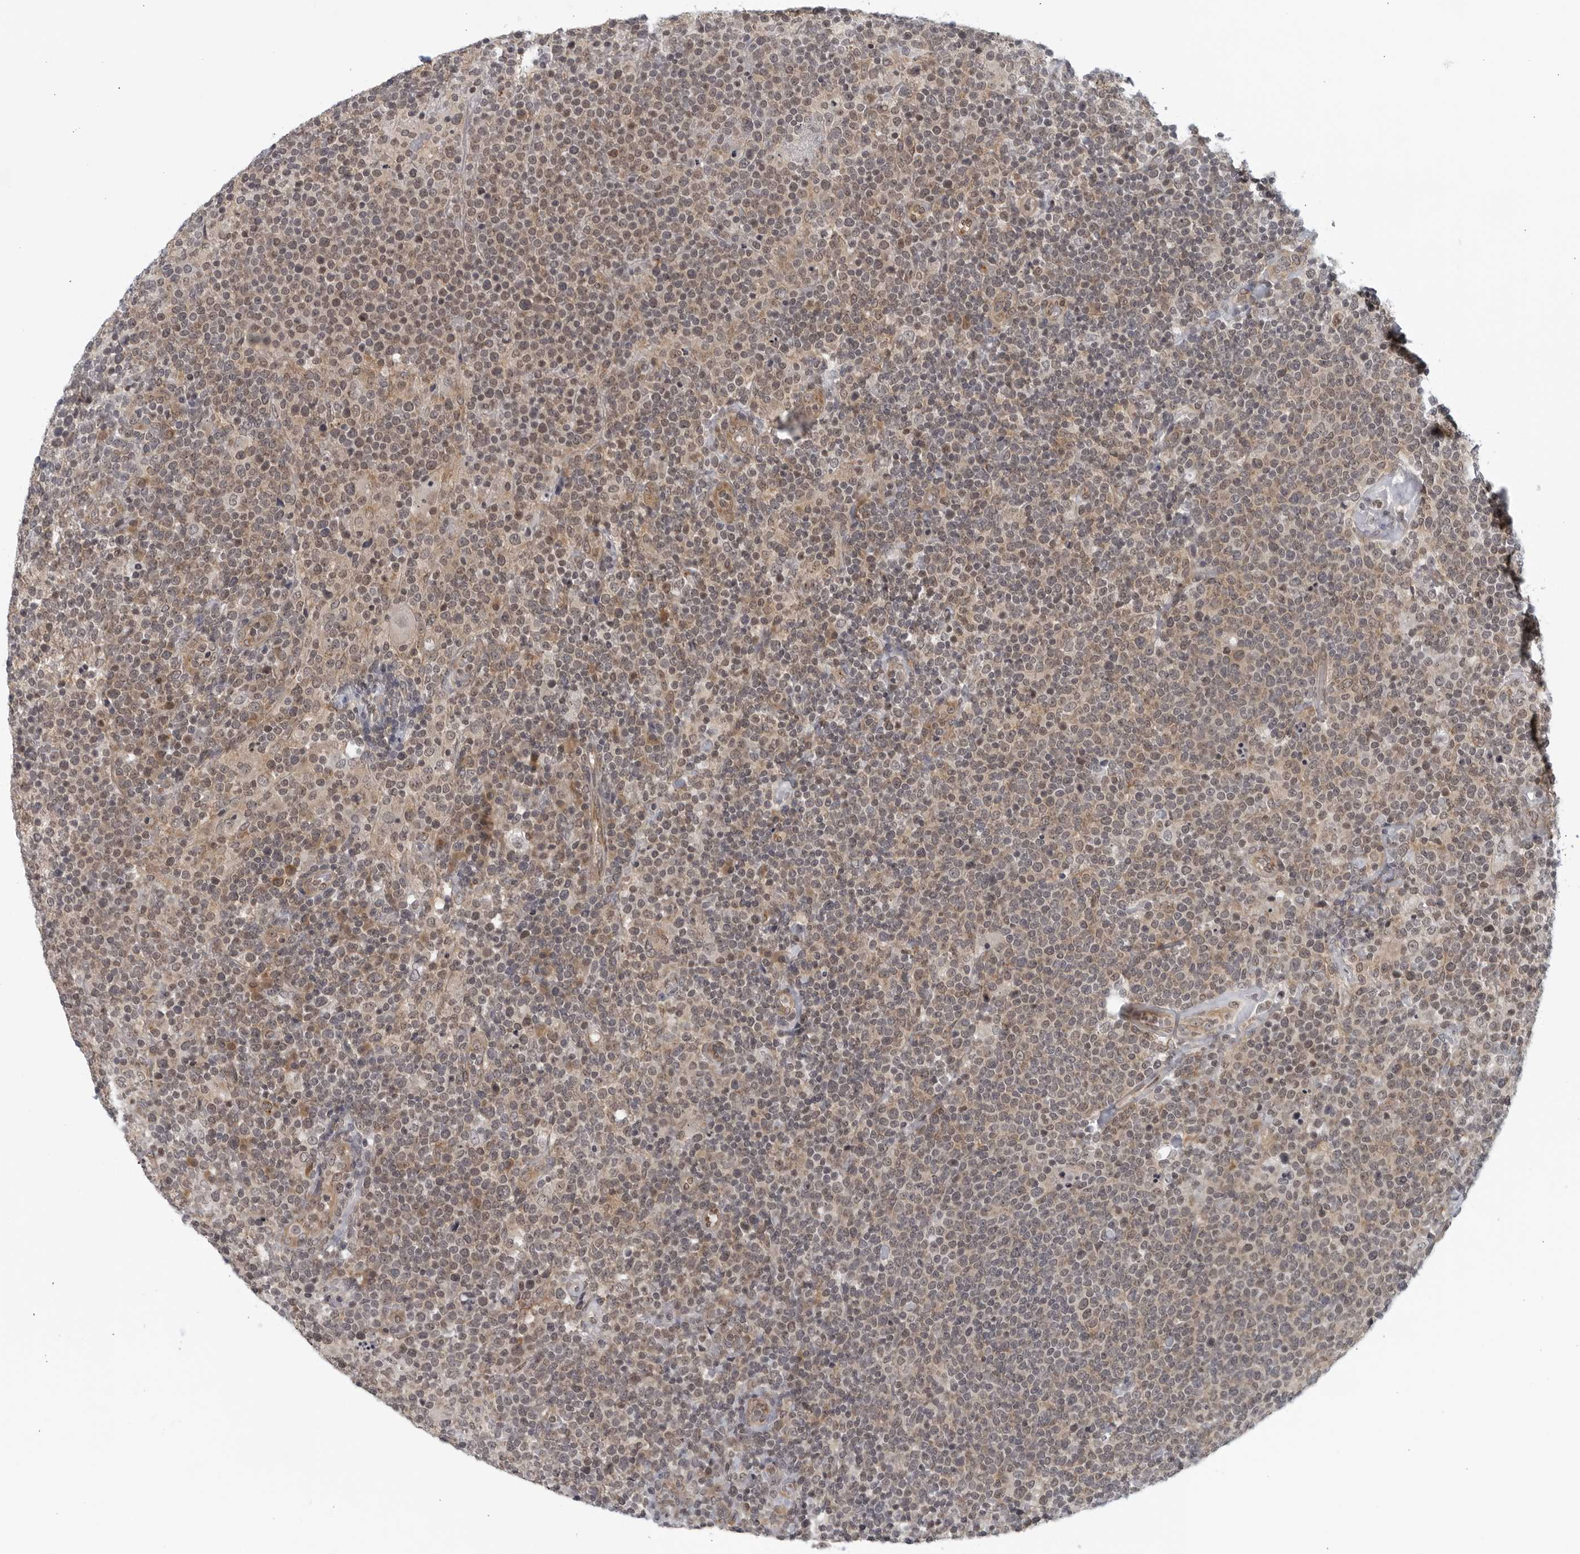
{"staining": {"intensity": "weak", "quantity": "25%-75%", "location": "nuclear"}, "tissue": "lymphoma", "cell_type": "Tumor cells", "image_type": "cancer", "snomed": [{"axis": "morphology", "description": "Malignant lymphoma, non-Hodgkin's type, High grade"}, {"axis": "topography", "description": "Lymph node"}], "caption": "Weak nuclear staining for a protein is seen in about 25%-75% of tumor cells of malignant lymphoma, non-Hodgkin's type (high-grade) using immunohistochemistry (IHC).", "gene": "RC3H1", "patient": {"sex": "male", "age": 61}}